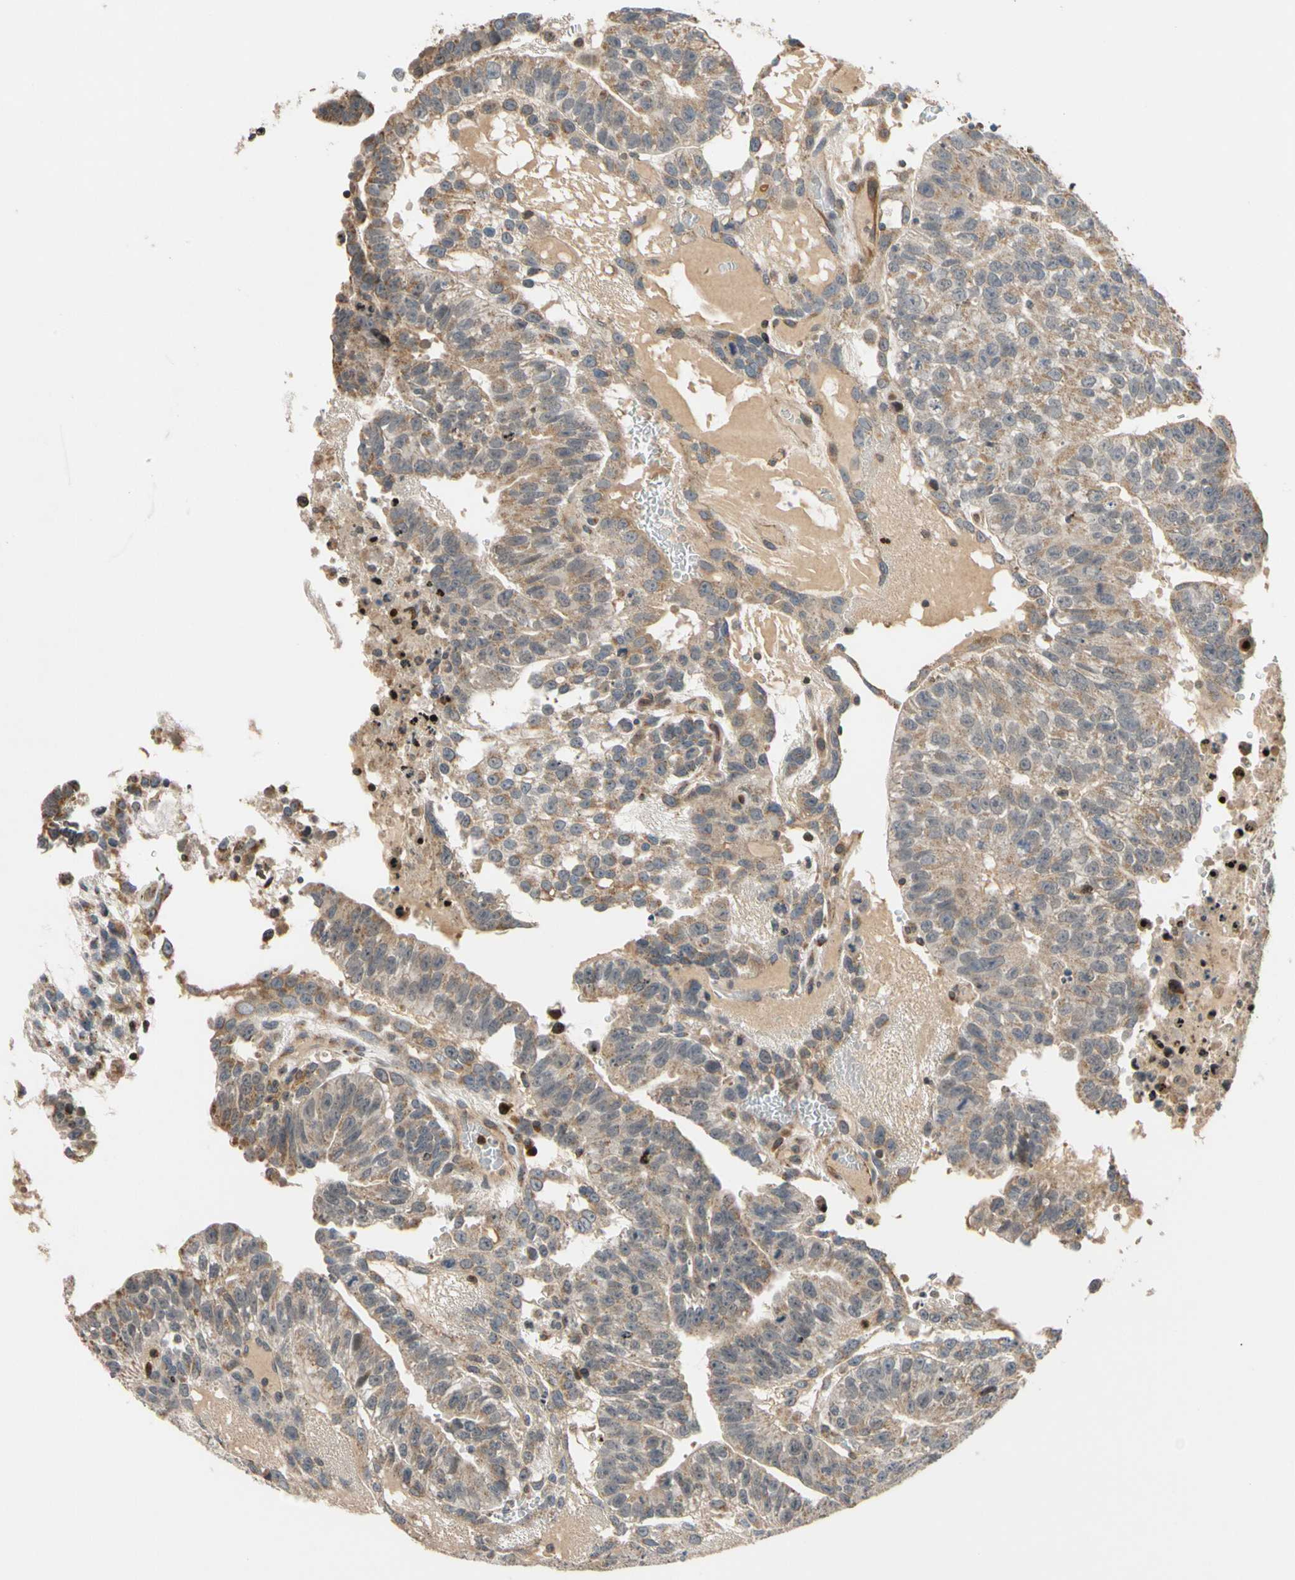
{"staining": {"intensity": "weak", "quantity": "25%-75%", "location": "cytoplasmic/membranous"}, "tissue": "testis cancer", "cell_type": "Tumor cells", "image_type": "cancer", "snomed": [{"axis": "morphology", "description": "Seminoma, NOS"}, {"axis": "morphology", "description": "Carcinoma, Embryonal, NOS"}, {"axis": "topography", "description": "Testis"}], "caption": "Embryonal carcinoma (testis) stained with immunohistochemistry reveals weak cytoplasmic/membranous expression in approximately 25%-75% of tumor cells. Nuclei are stained in blue.", "gene": "IP6K2", "patient": {"sex": "male", "age": 52}}